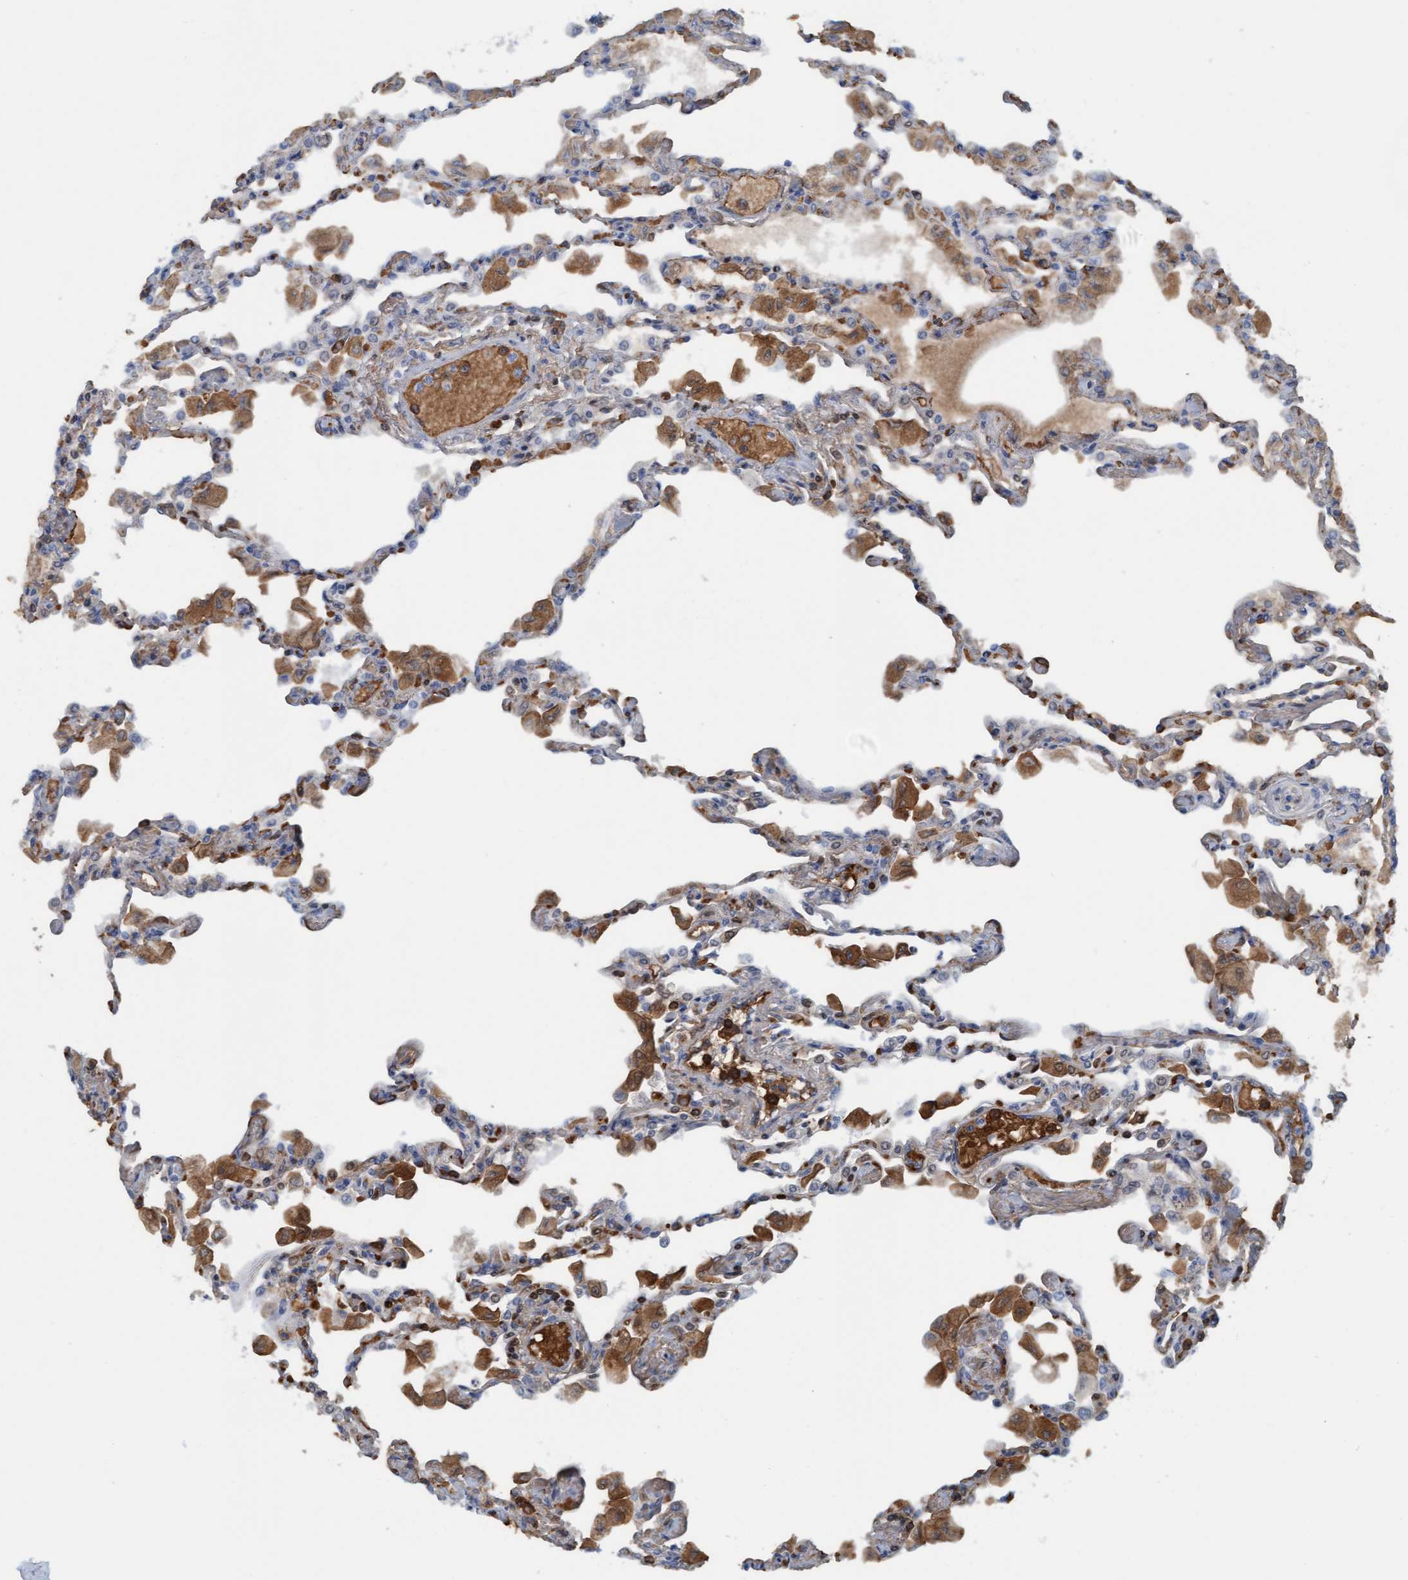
{"staining": {"intensity": "moderate", "quantity": "<25%", "location": "cytoplasmic/membranous"}, "tissue": "lung", "cell_type": "Alveolar cells", "image_type": "normal", "snomed": [{"axis": "morphology", "description": "Normal tissue, NOS"}, {"axis": "topography", "description": "Bronchus"}, {"axis": "topography", "description": "Lung"}], "caption": "The image reveals a brown stain indicating the presence of a protein in the cytoplasmic/membranous of alveolar cells in lung. Using DAB (3,3'-diaminobenzidine) (brown) and hematoxylin (blue) stains, captured at high magnification using brightfield microscopy.", "gene": "P2RX5", "patient": {"sex": "female", "age": 49}}